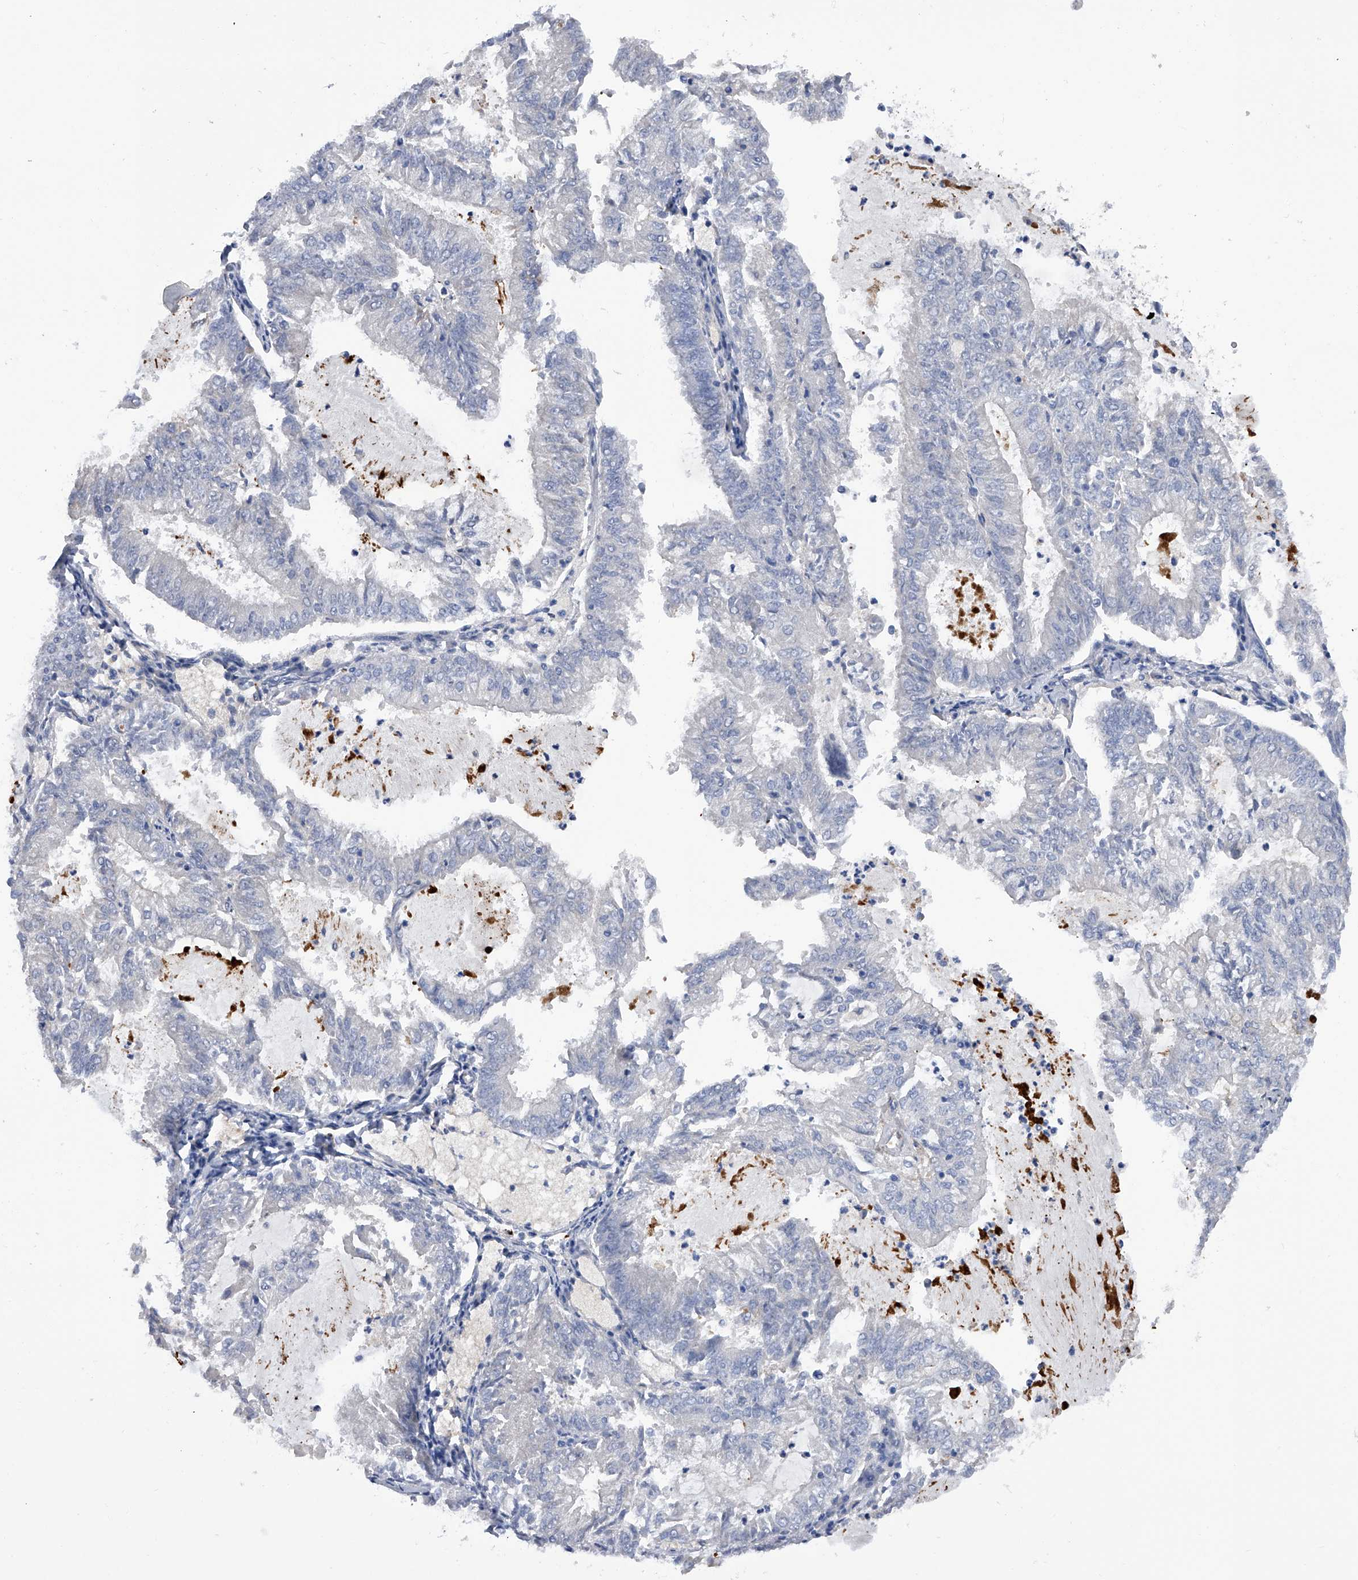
{"staining": {"intensity": "negative", "quantity": "none", "location": "none"}, "tissue": "endometrial cancer", "cell_type": "Tumor cells", "image_type": "cancer", "snomed": [{"axis": "morphology", "description": "Adenocarcinoma, NOS"}, {"axis": "topography", "description": "Endometrium"}], "caption": "Tumor cells are negative for protein expression in human endometrial cancer (adenocarcinoma). Brightfield microscopy of IHC stained with DAB (brown) and hematoxylin (blue), captured at high magnification.", "gene": "RWDD2A", "patient": {"sex": "female", "age": 57}}